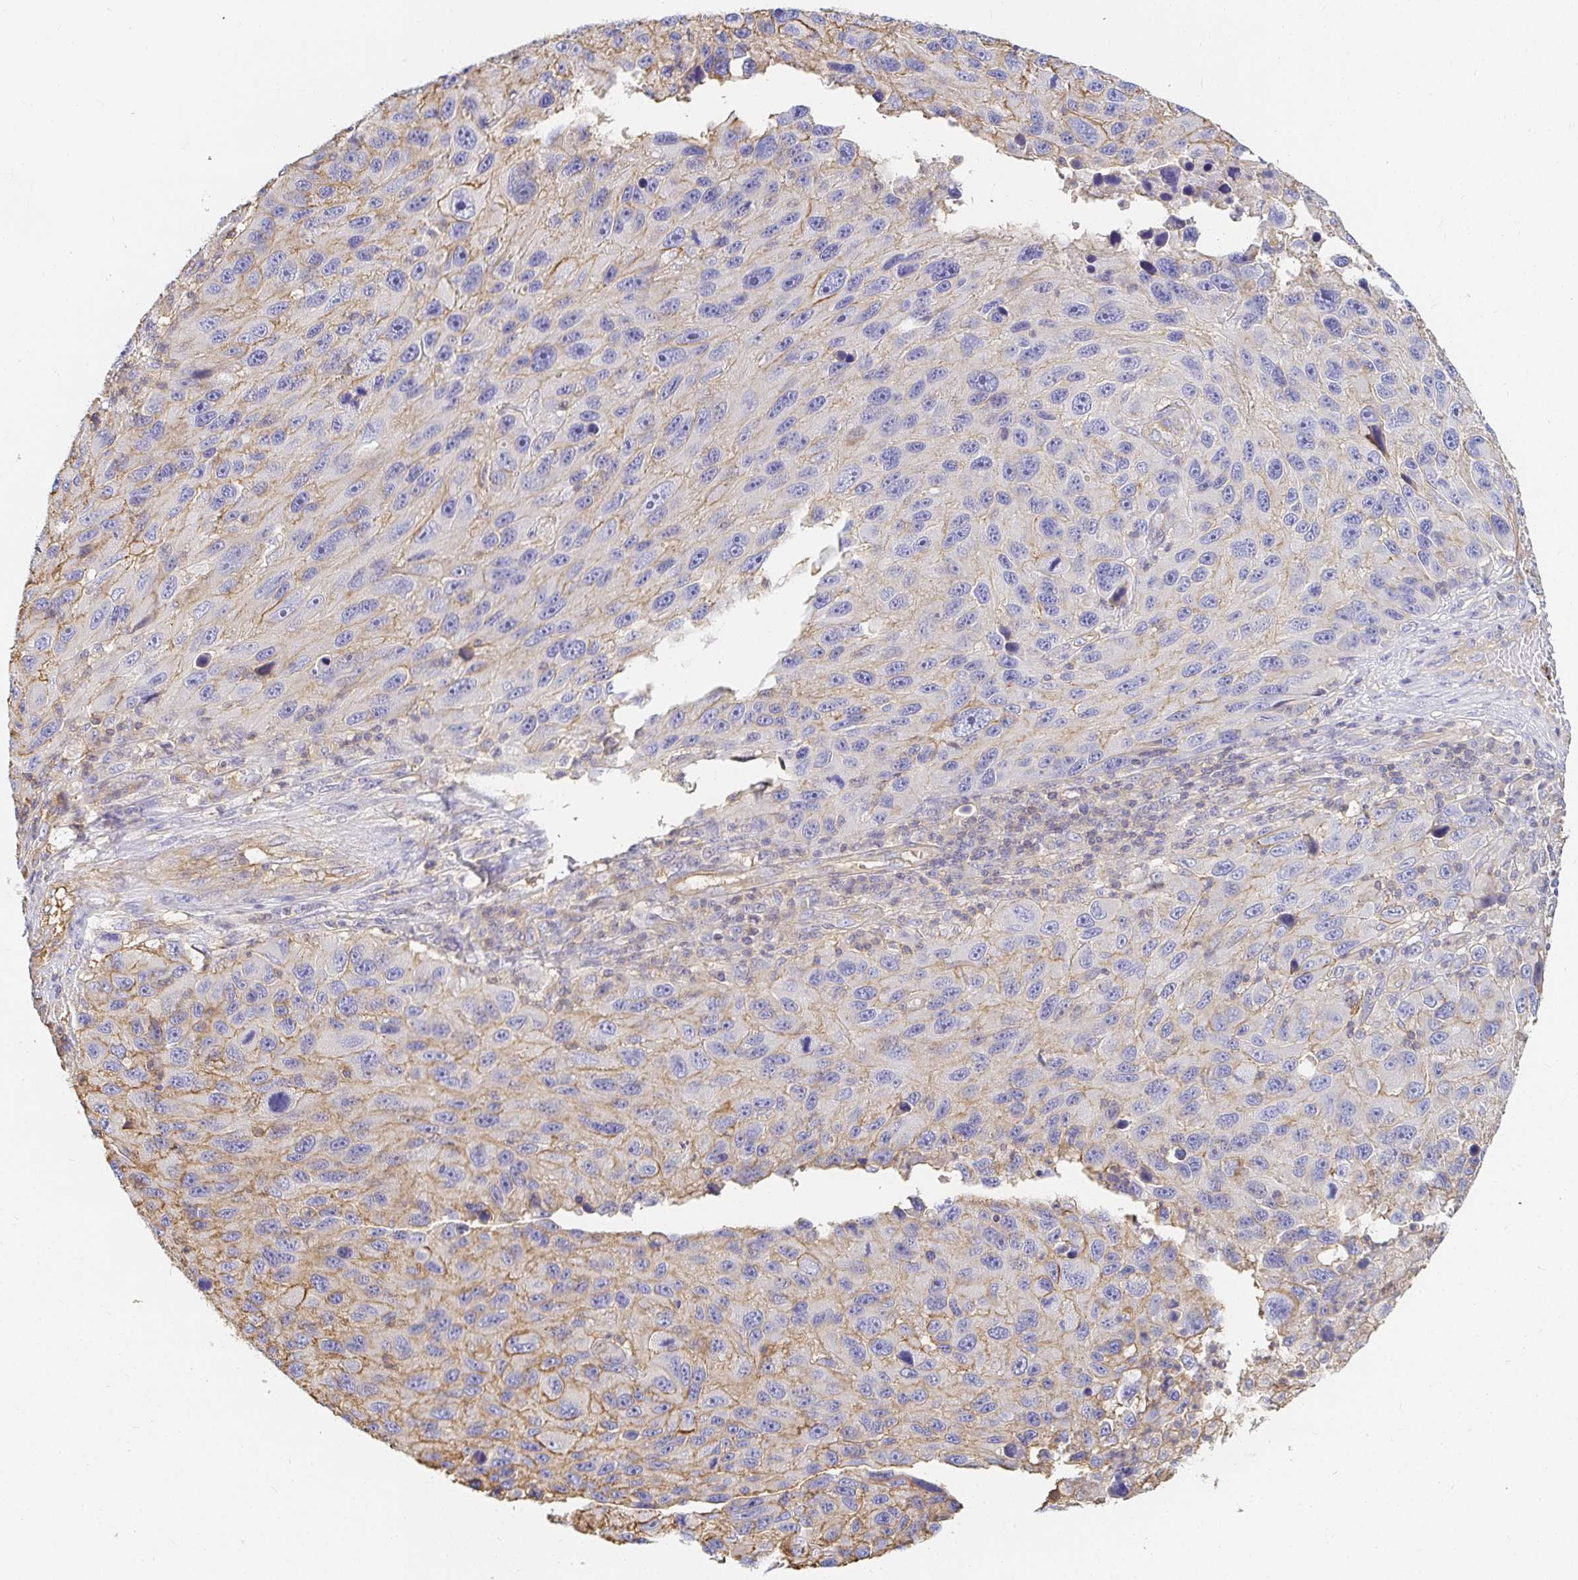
{"staining": {"intensity": "moderate", "quantity": "<25%", "location": "cytoplasmic/membranous"}, "tissue": "melanoma", "cell_type": "Tumor cells", "image_type": "cancer", "snomed": [{"axis": "morphology", "description": "Malignant melanoma, NOS"}, {"axis": "topography", "description": "Skin"}], "caption": "Melanoma stained for a protein shows moderate cytoplasmic/membranous positivity in tumor cells.", "gene": "TSPAN19", "patient": {"sex": "male", "age": 53}}